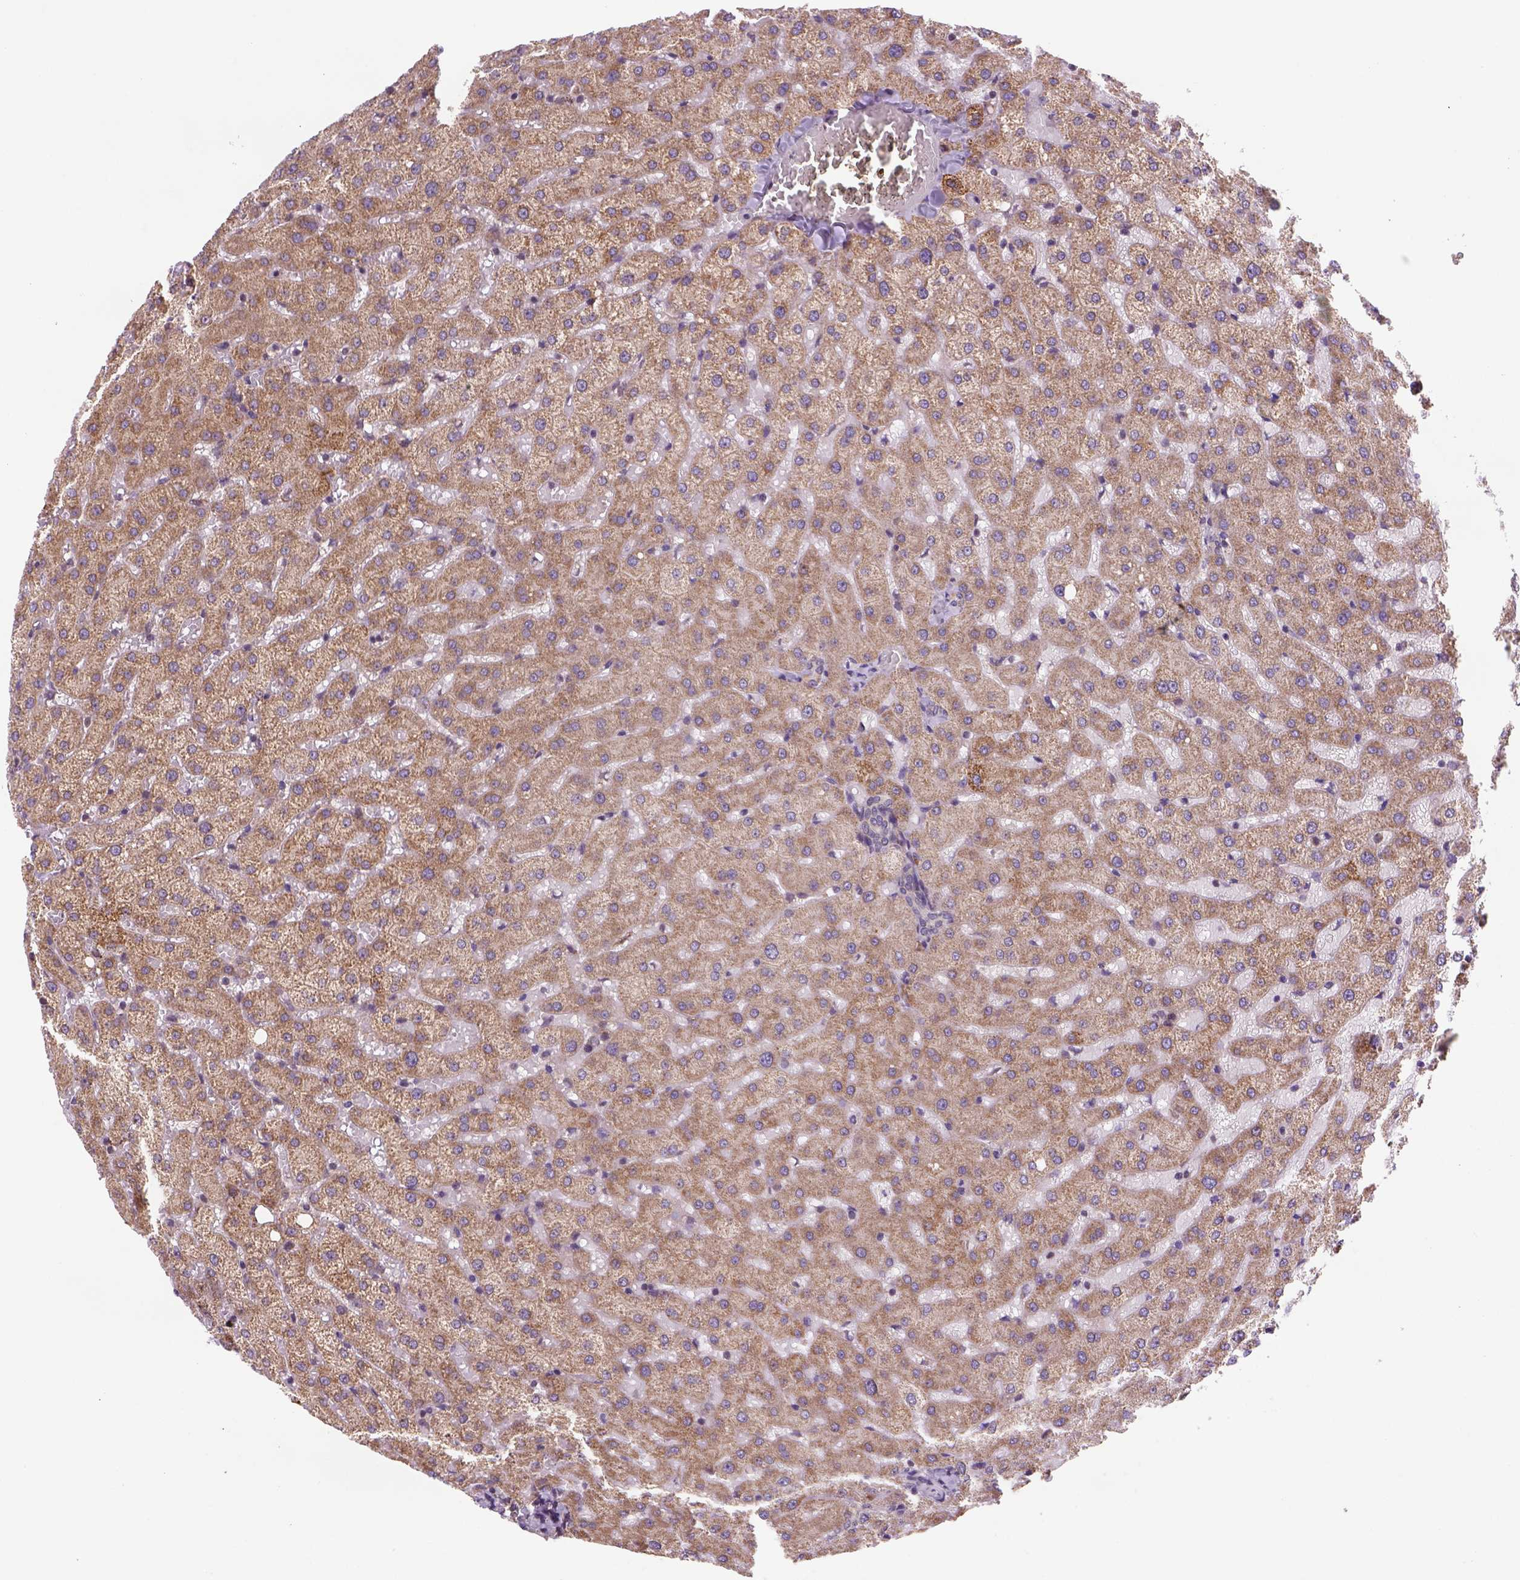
{"staining": {"intensity": "weak", "quantity": "25%-75%", "location": "cytoplasmic/membranous"}, "tissue": "liver", "cell_type": "Cholangiocytes", "image_type": "normal", "snomed": [{"axis": "morphology", "description": "Normal tissue, NOS"}, {"axis": "topography", "description": "Liver"}], "caption": "This micrograph reveals immunohistochemistry (IHC) staining of benign liver, with low weak cytoplasmic/membranous expression in approximately 25%-75% of cholangiocytes.", "gene": "FZD7", "patient": {"sex": "female", "age": 50}}